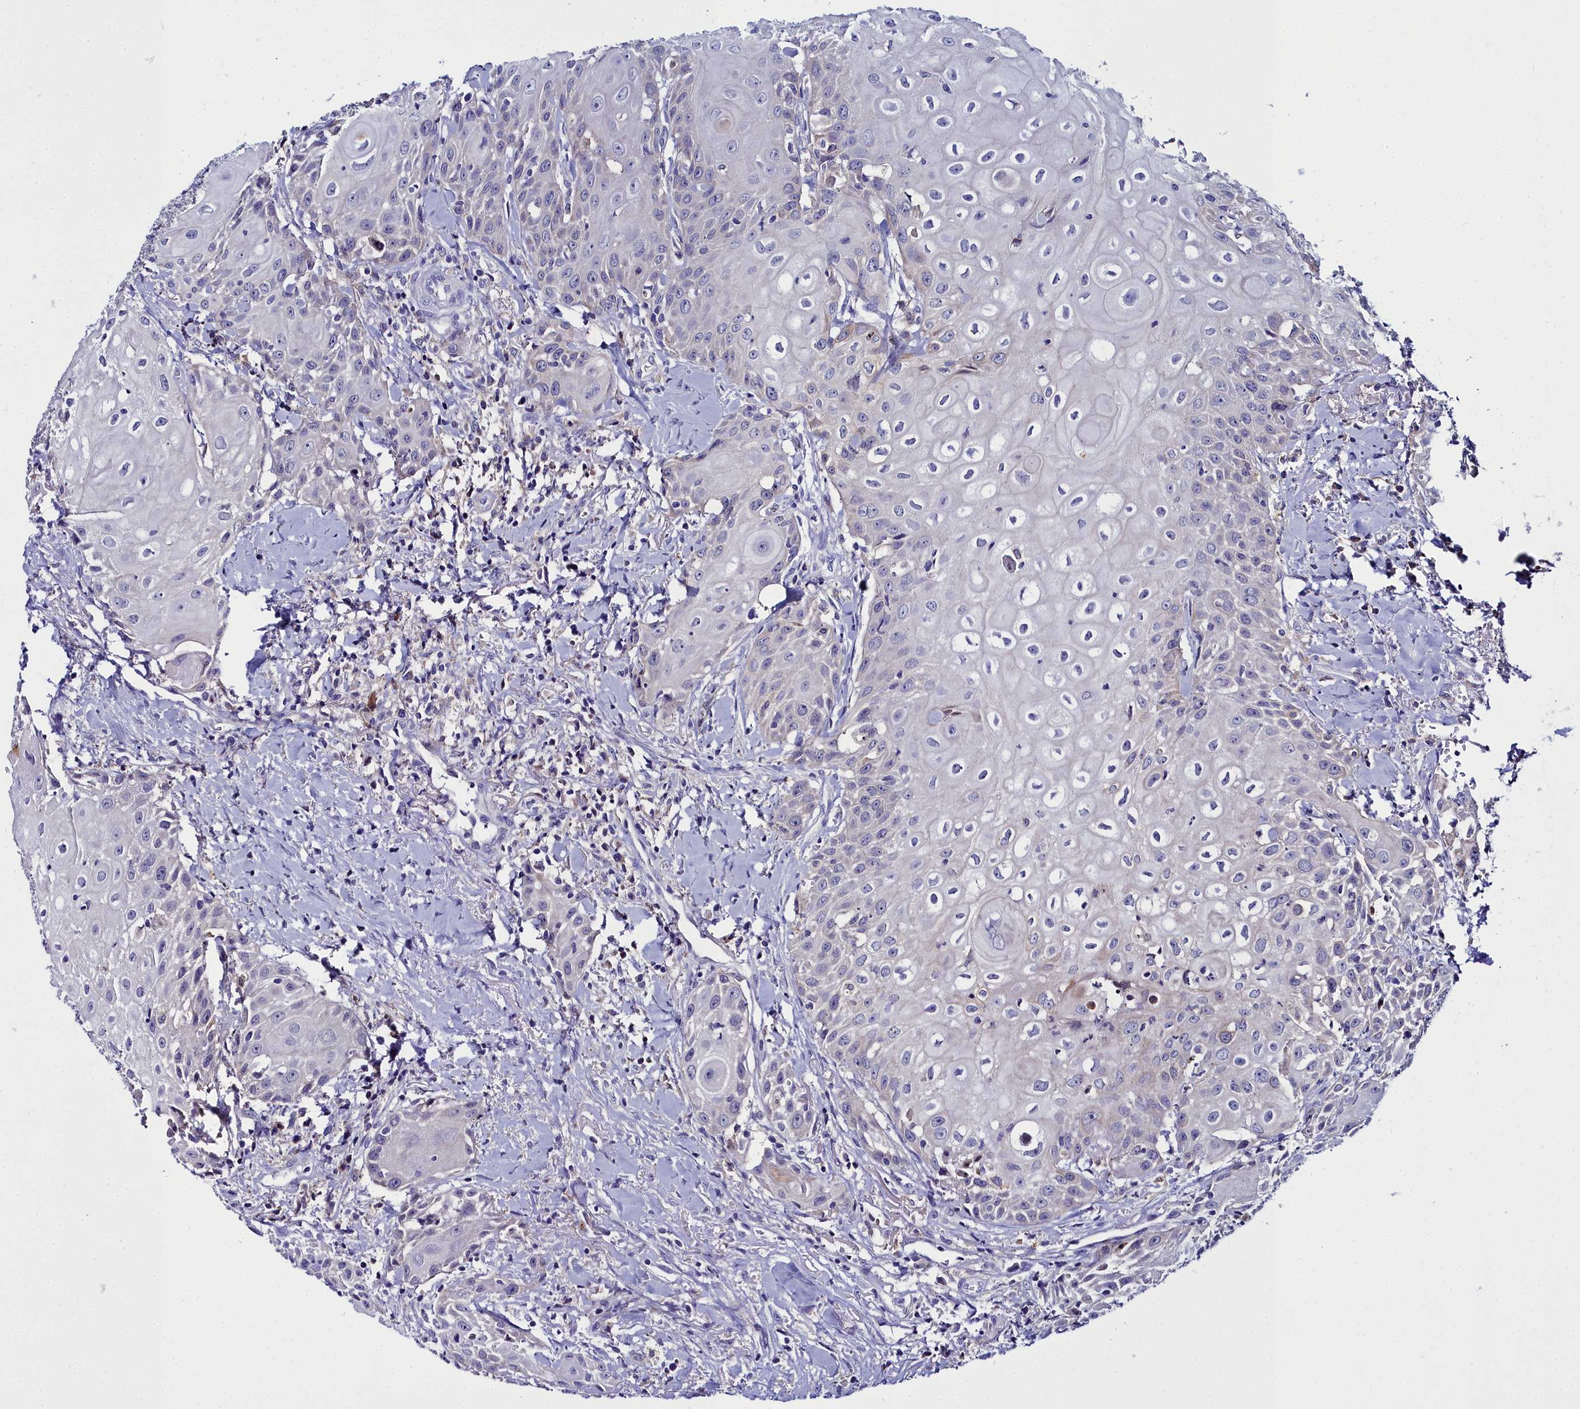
{"staining": {"intensity": "weak", "quantity": "<25%", "location": "cytoplasmic/membranous"}, "tissue": "head and neck cancer", "cell_type": "Tumor cells", "image_type": "cancer", "snomed": [{"axis": "morphology", "description": "Squamous cell carcinoma, NOS"}, {"axis": "topography", "description": "Oral tissue"}, {"axis": "topography", "description": "Head-Neck"}], "caption": "Immunohistochemistry (IHC) image of human head and neck cancer (squamous cell carcinoma) stained for a protein (brown), which shows no staining in tumor cells.", "gene": "ELAPOR2", "patient": {"sex": "female", "age": 82}}